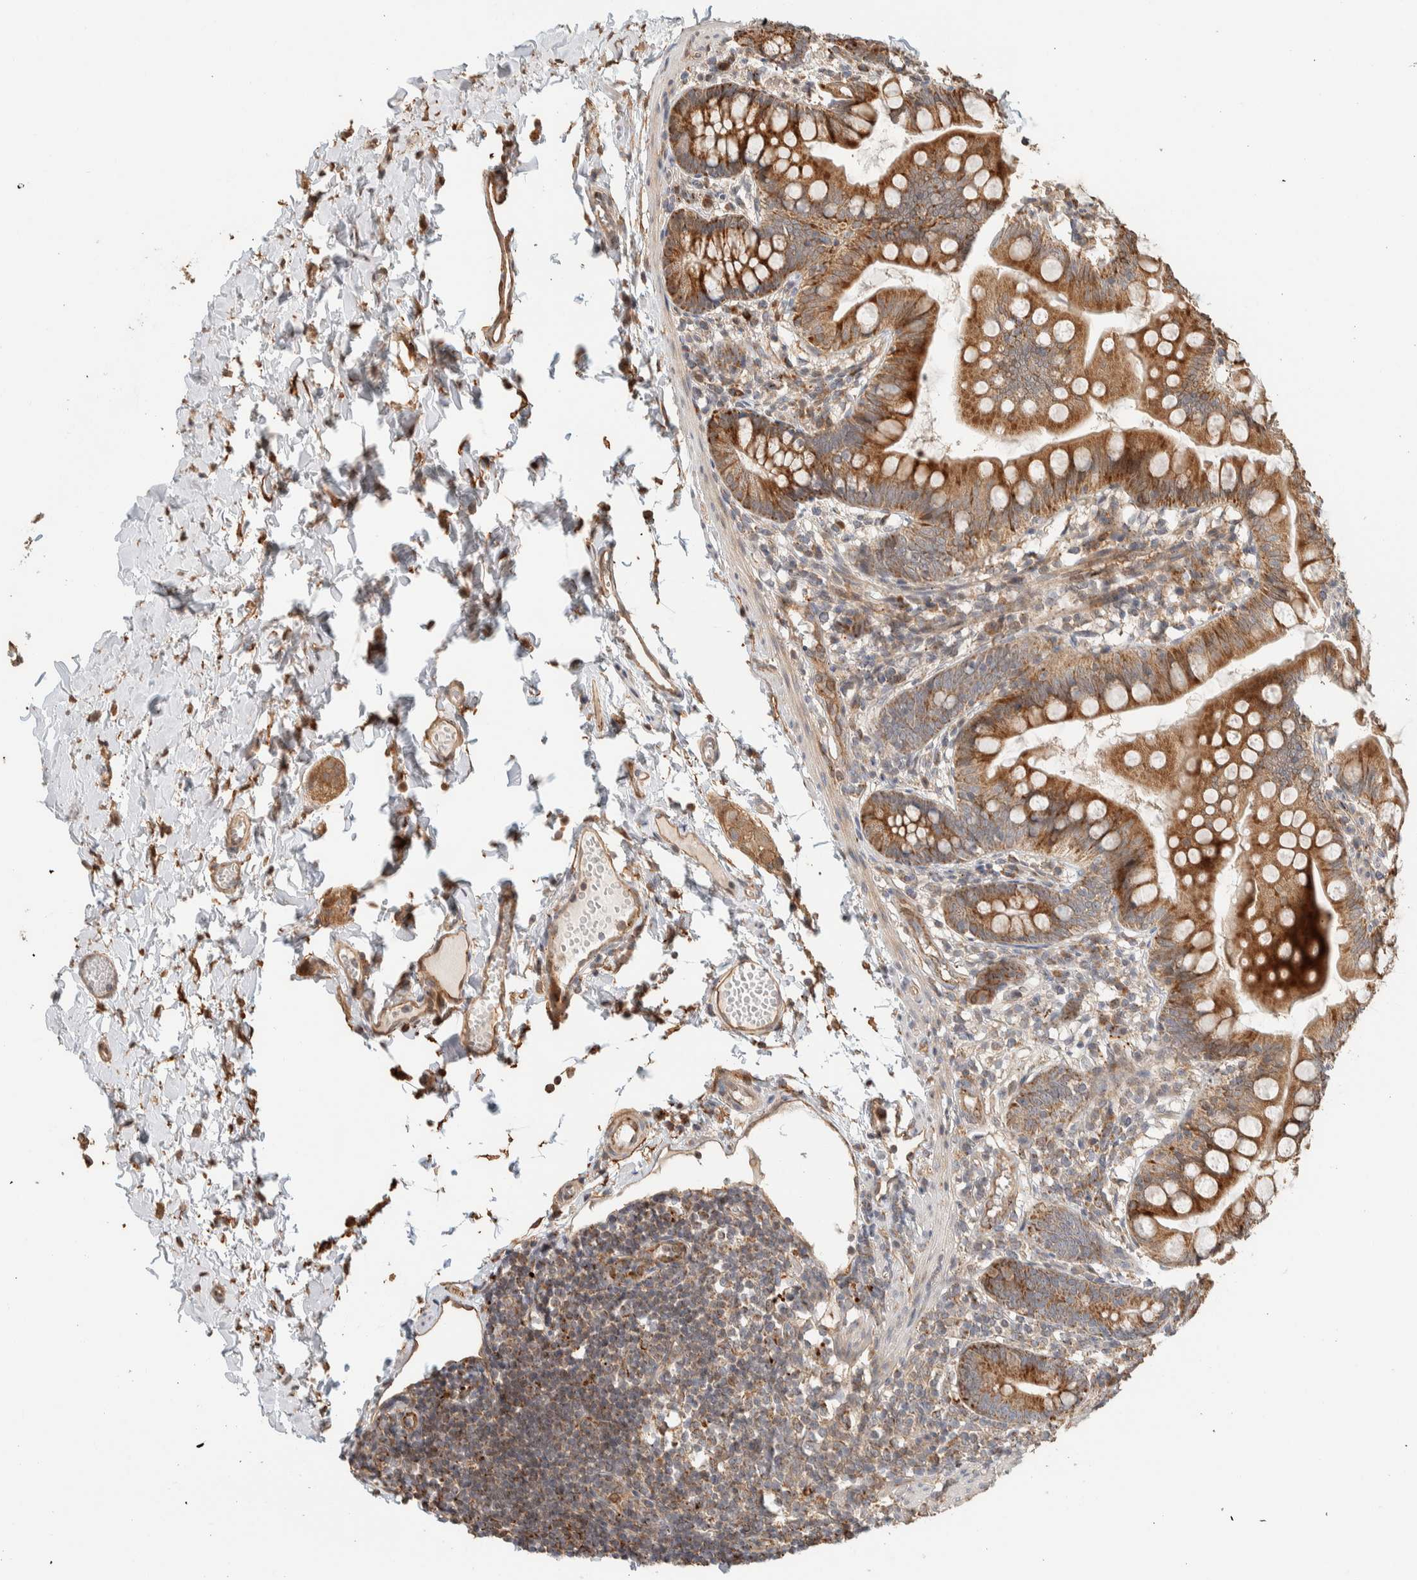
{"staining": {"intensity": "strong", "quantity": ">75%", "location": "cytoplasmic/membranous"}, "tissue": "small intestine", "cell_type": "Glandular cells", "image_type": "normal", "snomed": [{"axis": "morphology", "description": "Normal tissue, NOS"}, {"axis": "topography", "description": "Small intestine"}], "caption": "A high-resolution image shows immunohistochemistry staining of normal small intestine, which exhibits strong cytoplasmic/membranous expression in approximately >75% of glandular cells.", "gene": "KIF9", "patient": {"sex": "male", "age": 7}}